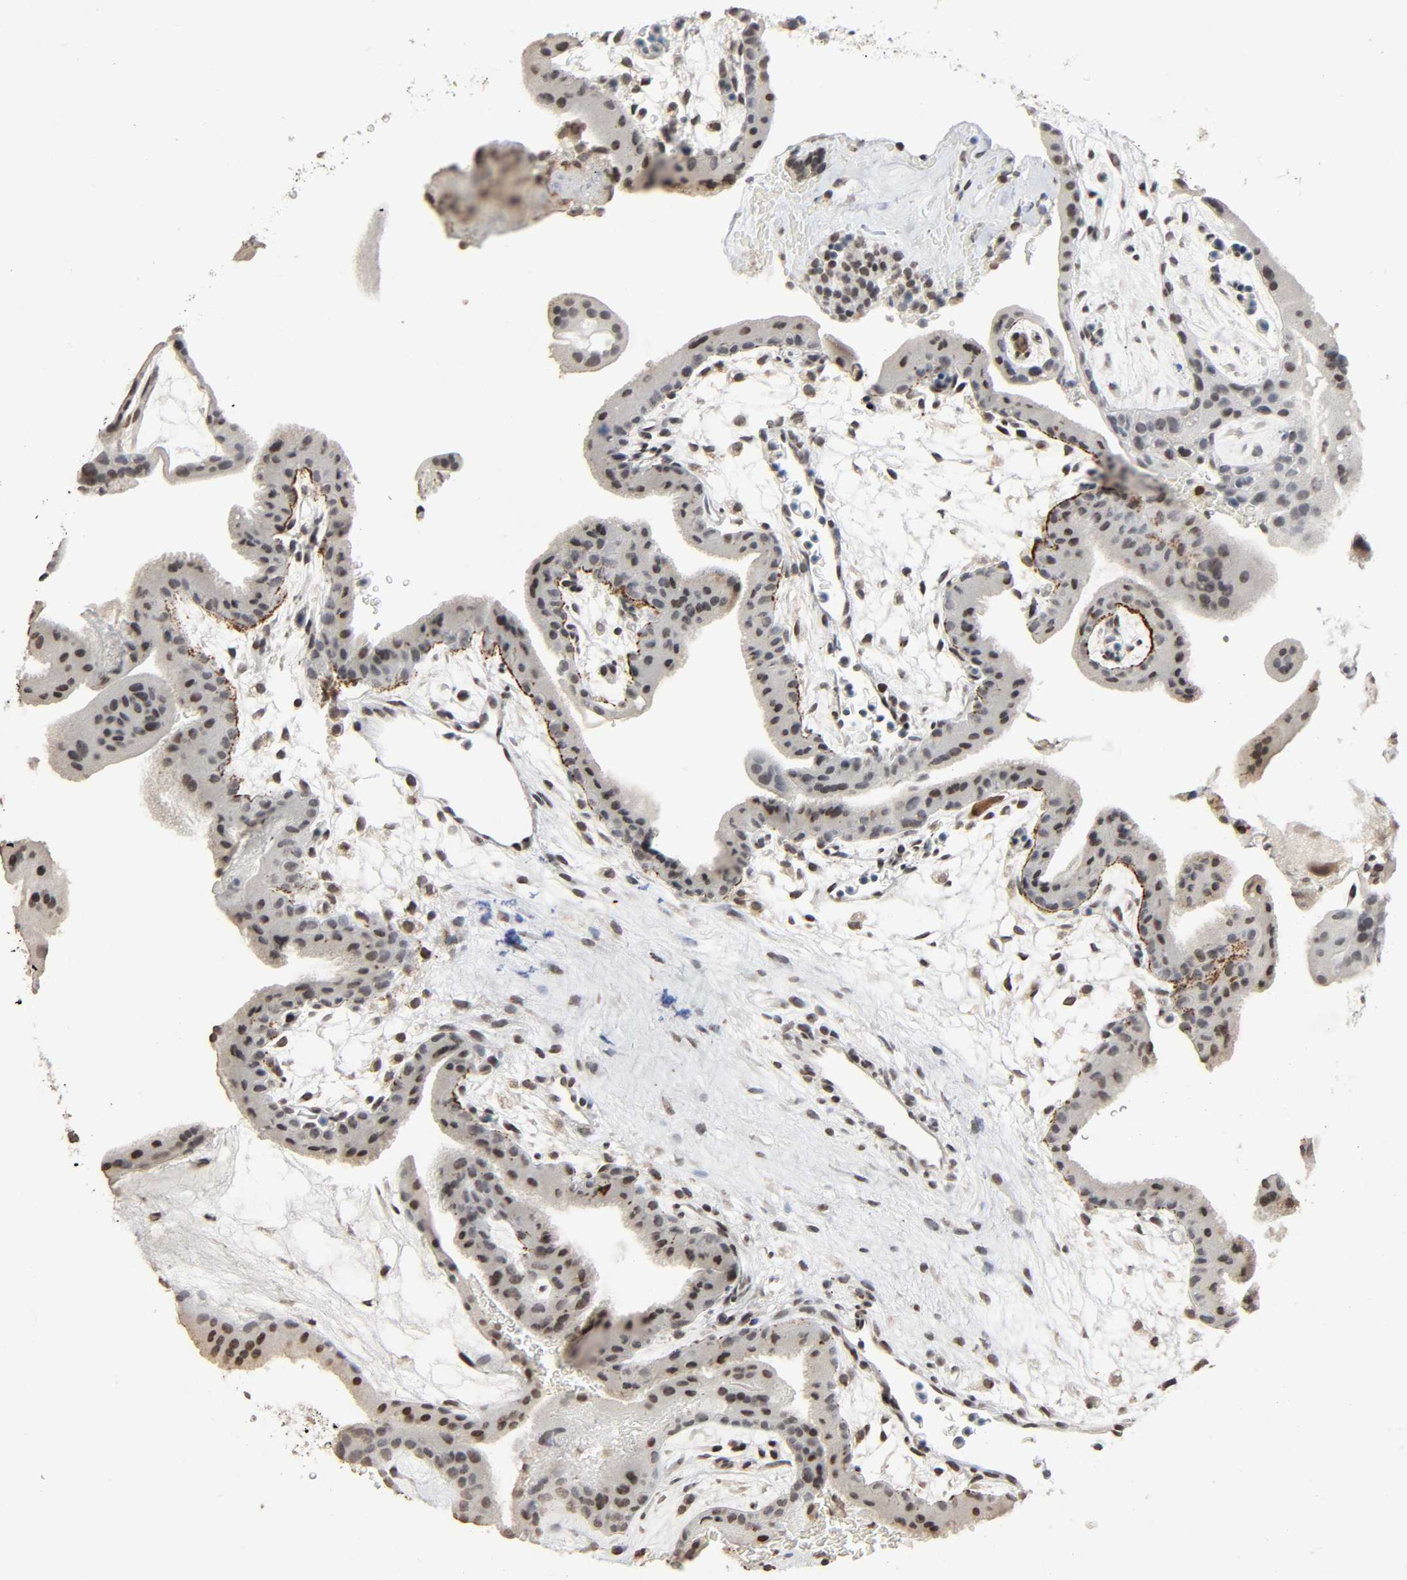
{"staining": {"intensity": "moderate", "quantity": "25%-75%", "location": "cytoplasmic/membranous"}, "tissue": "placenta", "cell_type": "Trophoblastic cells", "image_type": "normal", "snomed": [{"axis": "morphology", "description": "Normal tissue, NOS"}, {"axis": "topography", "description": "Placenta"}], "caption": "A brown stain highlights moderate cytoplasmic/membranous staining of a protein in trophoblastic cells of unremarkable placenta. (Stains: DAB (3,3'-diaminobenzidine) in brown, nuclei in blue, Microscopy: brightfield microscopy at high magnification).", "gene": "STK4", "patient": {"sex": "female", "age": 19}}